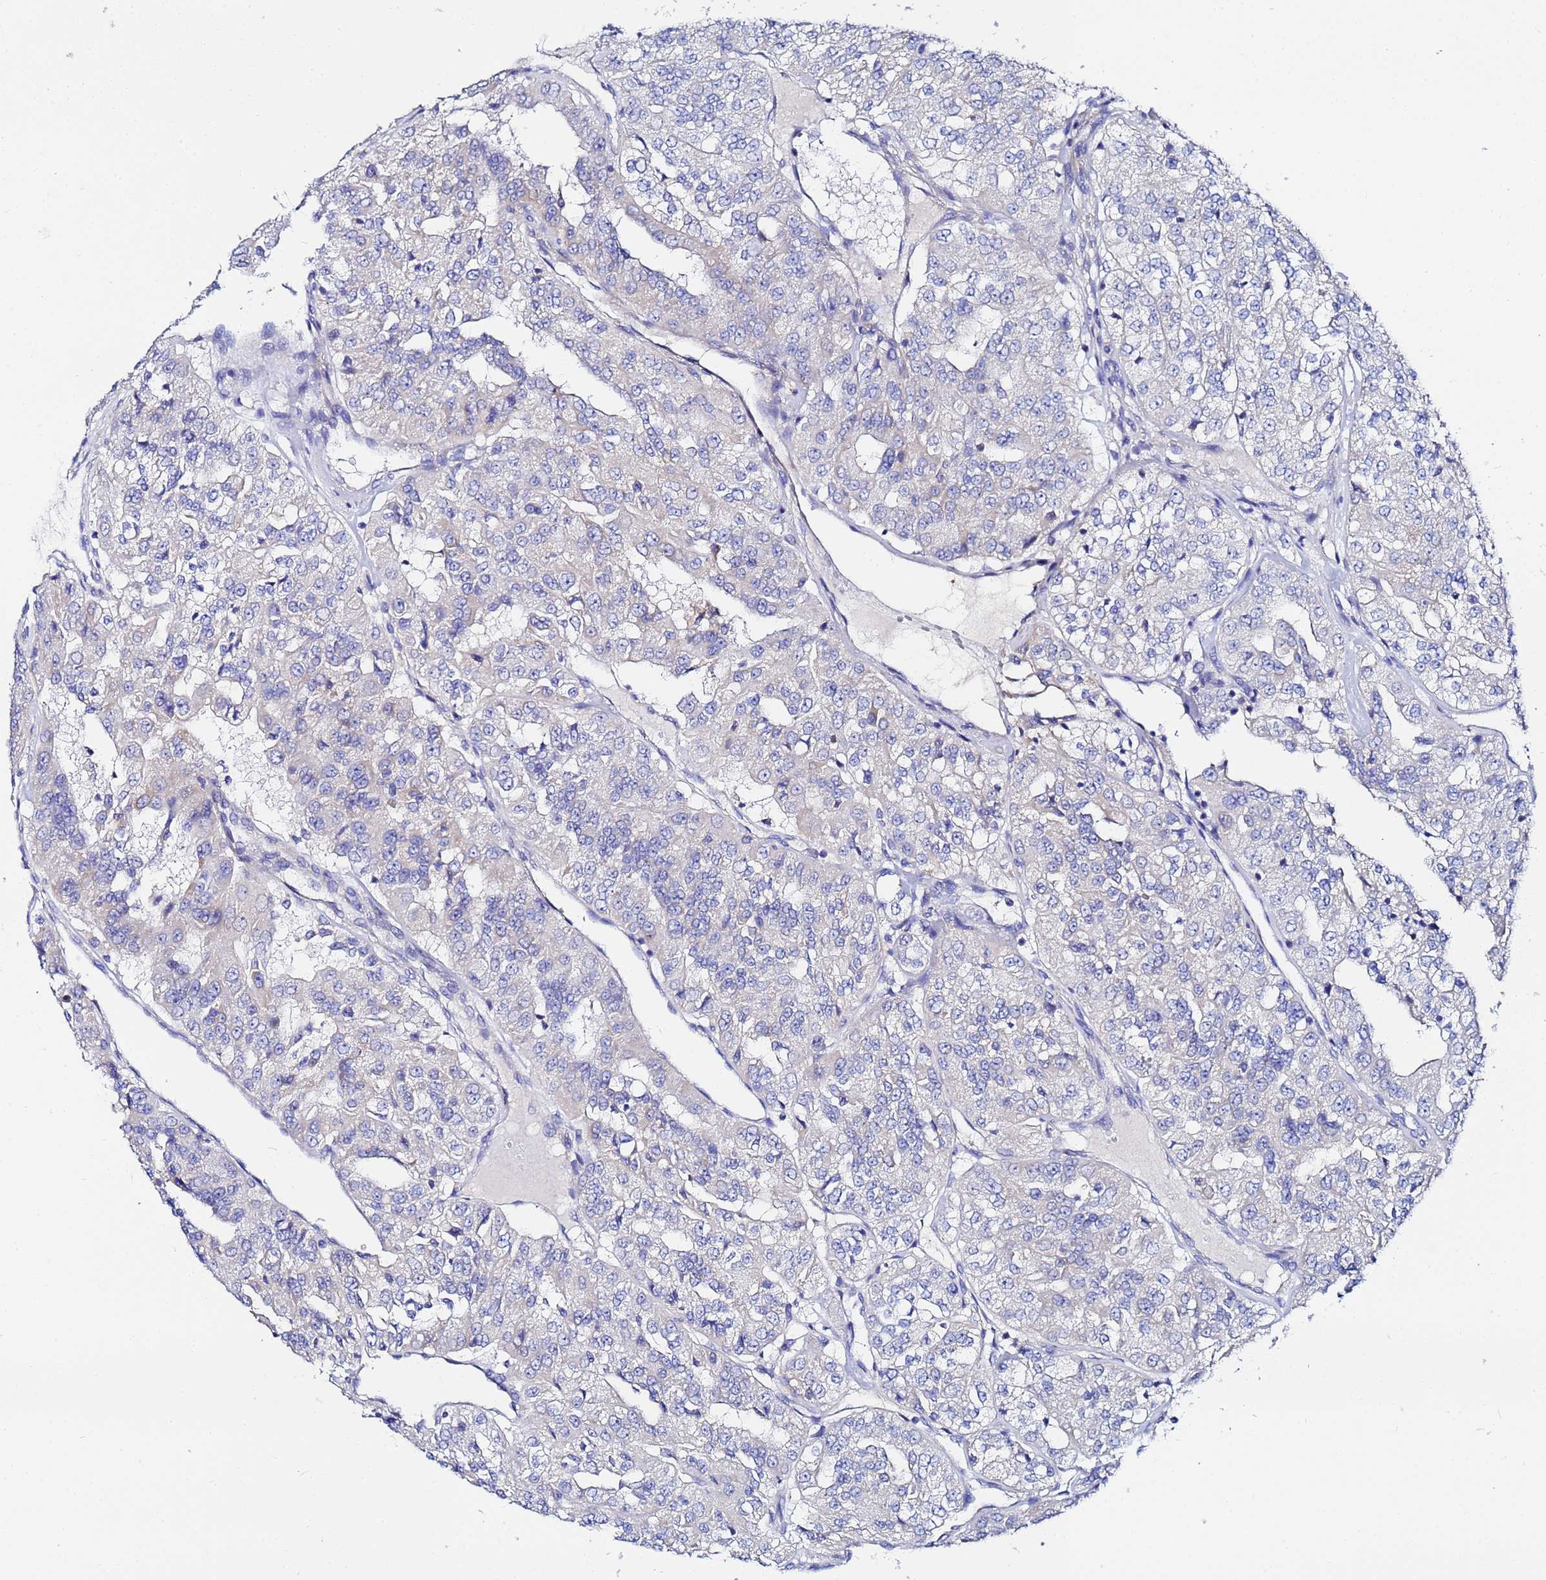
{"staining": {"intensity": "negative", "quantity": "none", "location": "none"}, "tissue": "renal cancer", "cell_type": "Tumor cells", "image_type": "cancer", "snomed": [{"axis": "morphology", "description": "Adenocarcinoma, NOS"}, {"axis": "topography", "description": "Kidney"}], "caption": "Immunohistochemical staining of human renal cancer (adenocarcinoma) shows no significant expression in tumor cells.", "gene": "FAHD2A", "patient": {"sex": "female", "age": 63}}